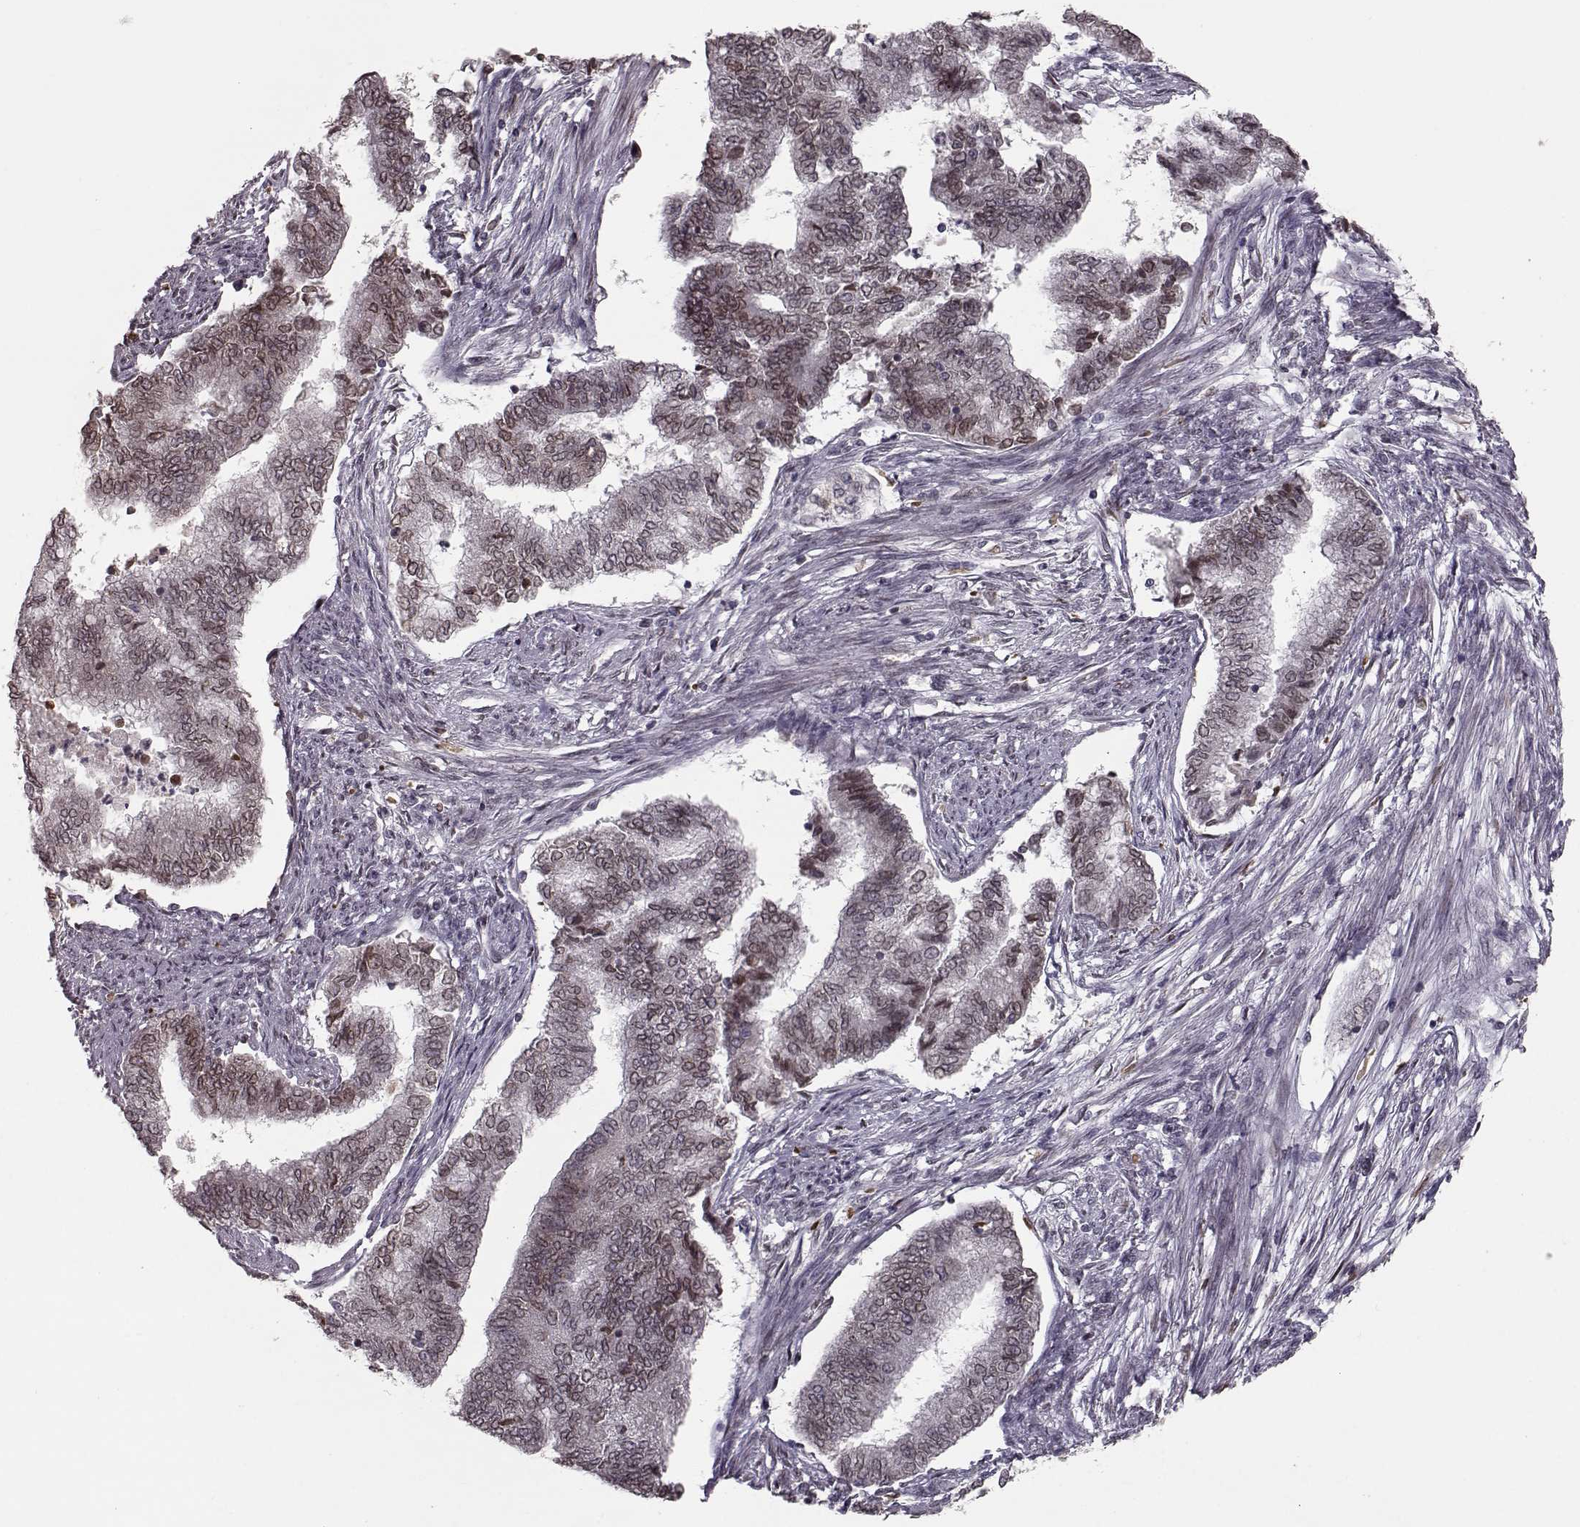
{"staining": {"intensity": "weak", "quantity": ">75%", "location": "cytoplasmic/membranous,nuclear"}, "tissue": "endometrial cancer", "cell_type": "Tumor cells", "image_type": "cancer", "snomed": [{"axis": "morphology", "description": "Adenocarcinoma, NOS"}, {"axis": "topography", "description": "Endometrium"}], "caption": "Protein analysis of adenocarcinoma (endometrial) tissue displays weak cytoplasmic/membranous and nuclear positivity in approximately >75% of tumor cells. Ihc stains the protein of interest in brown and the nuclei are stained blue.", "gene": "NUP37", "patient": {"sex": "female", "age": 65}}